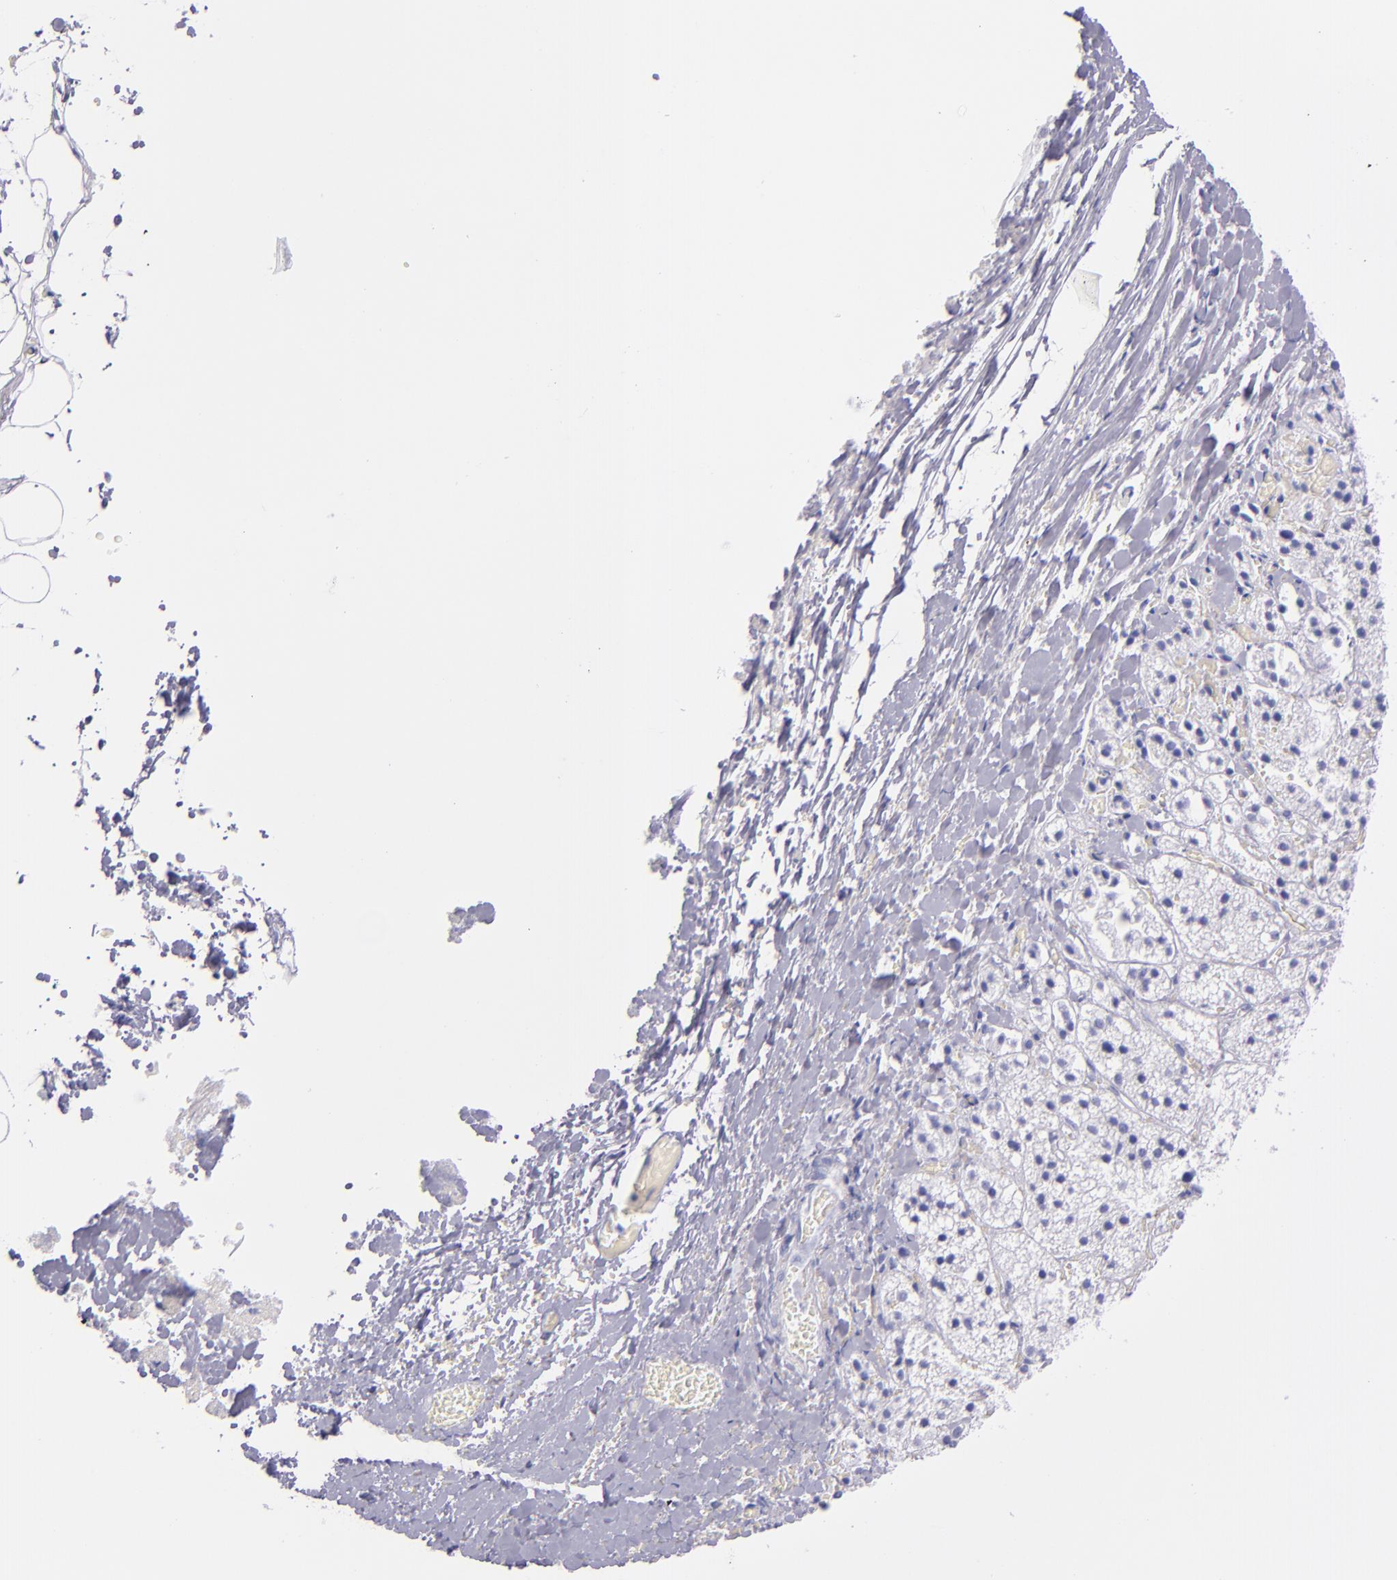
{"staining": {"intensity": "negative", "quantity": "none", "location": "none"}, "tissue": "adrenal gland", "cell_type": "Glandular cells", "image_type": "normal", "snomed": [{"axis": "morphology", "description": "Normal tissue, NOS"}, {"axis": "topography", "description": "Adrenal gland"}], "caption": "An IHC image of benign adrenal gland is shown. There is no staining in glandular cells of adrenal gland.", "gene": "SFTPB", "patient": {"sex": "female", "age": 44}}